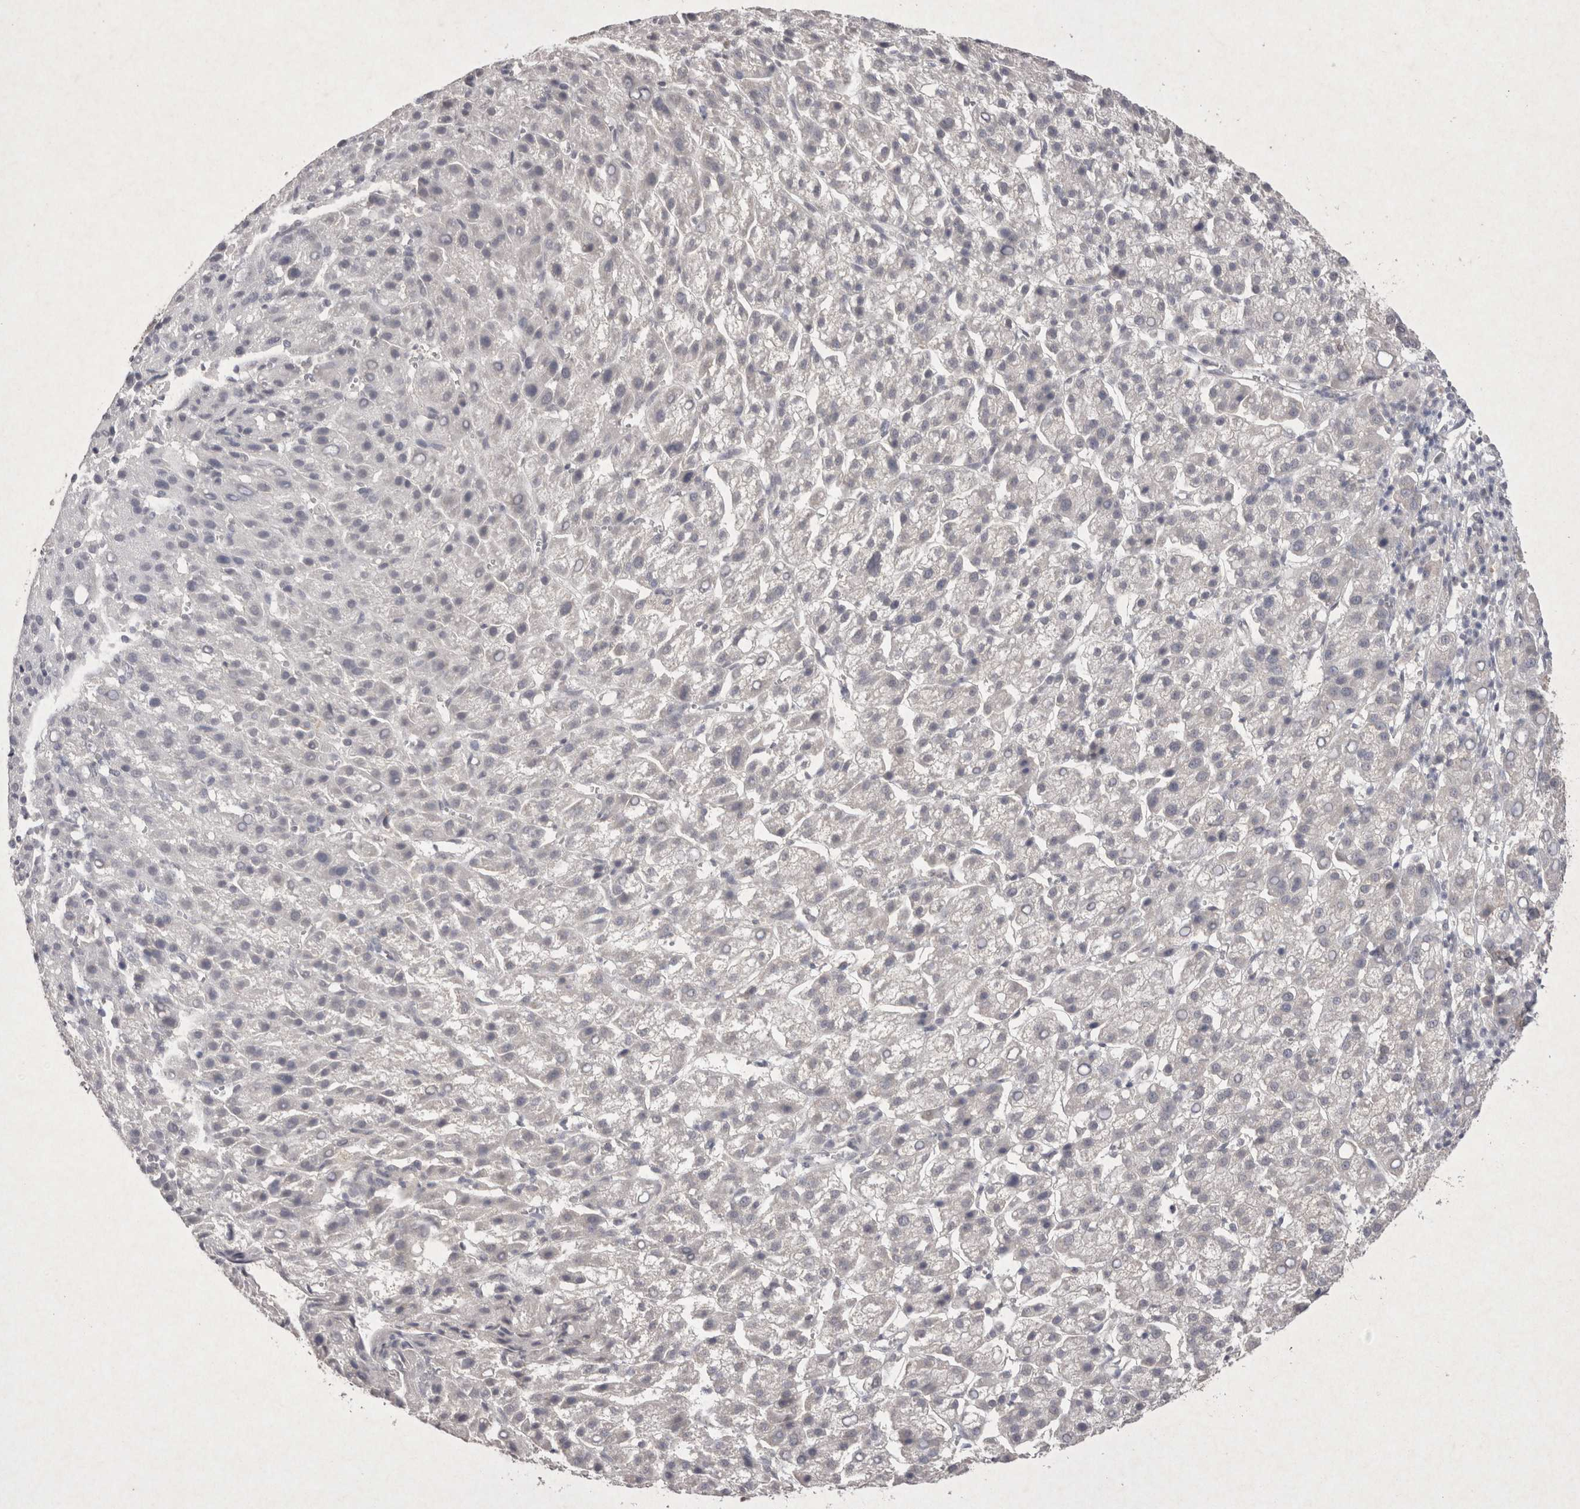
{"staining": {"intensity": "negative", "quantity": "none", "location": "none"}, "tissue": "liver cancer", "cell_type": "Tumor cells", "image_type": "cancer", "snomed": [{"axis": "morphology", "description": "Carcinoma, Hepatocellular, NOS"}, {"axis": "topography", "description": "Liver"}], "caption": "IHC image of liver hepatocellular carcinoma stained for a protein (brown), which reveals no staining in tumor cells.", "gene": "LYVE1", "patient": {"sex": "female", "age": 58}}